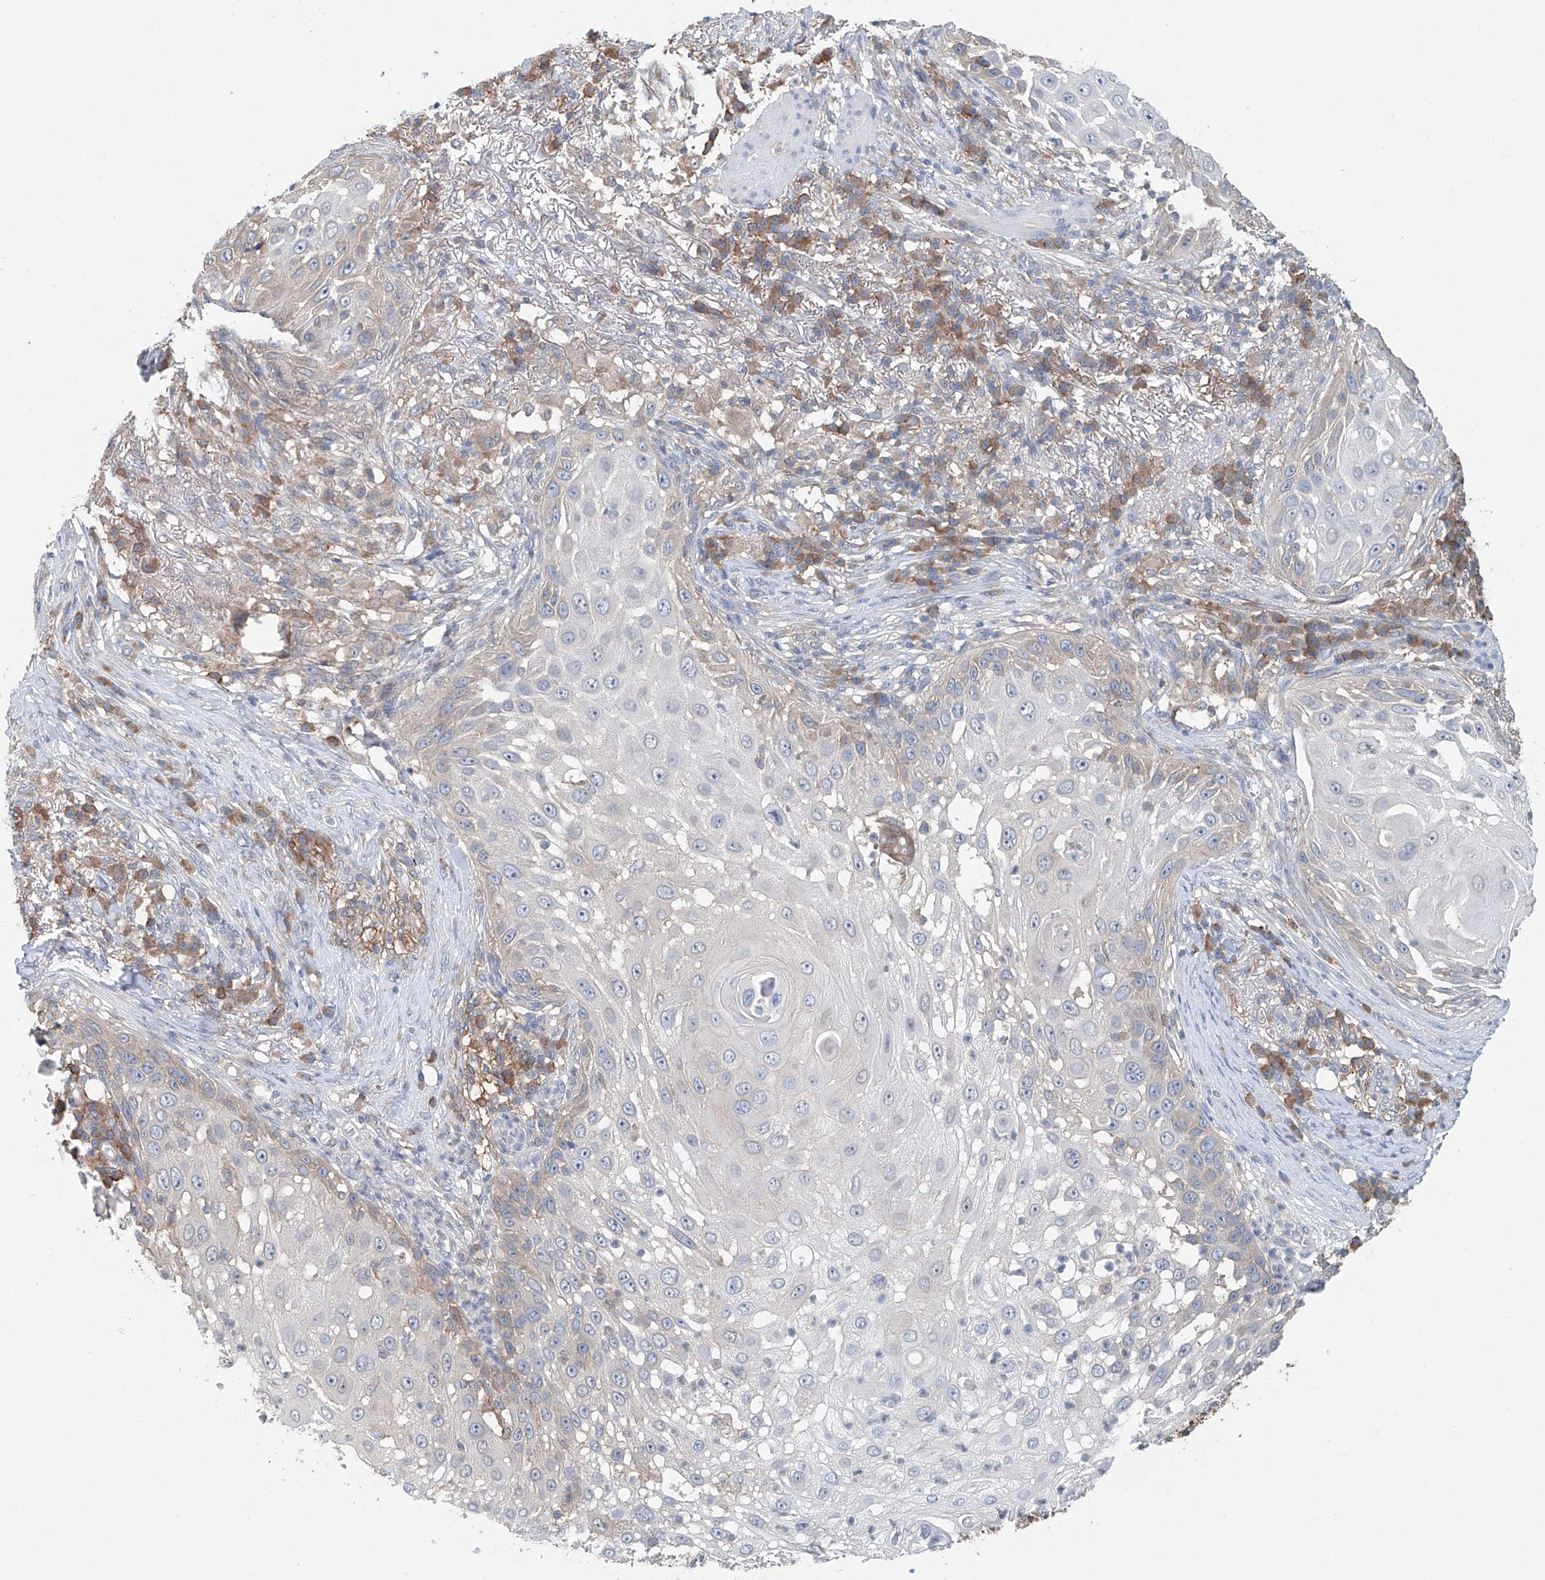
{"staining": {"intensity": "weak", "quantity": "<25%", "location": "cytoplasmic/membranous"}, "tissue": "skin cancer", "cell_type": "Tumor cells", "image_type": "cancer", "snomed": [{"axis": "morphology", "description": "Squamous cell carcinoma, NOS"}, {"axis": "topography", "description": "Skin"}], "caption": "Human skin squamous cell carcinoma stained for a protein using IHC demonstrates no staining in tumor cells.", "gene": "KCNK10", "patient": {"sex": "female", "age": 44}}